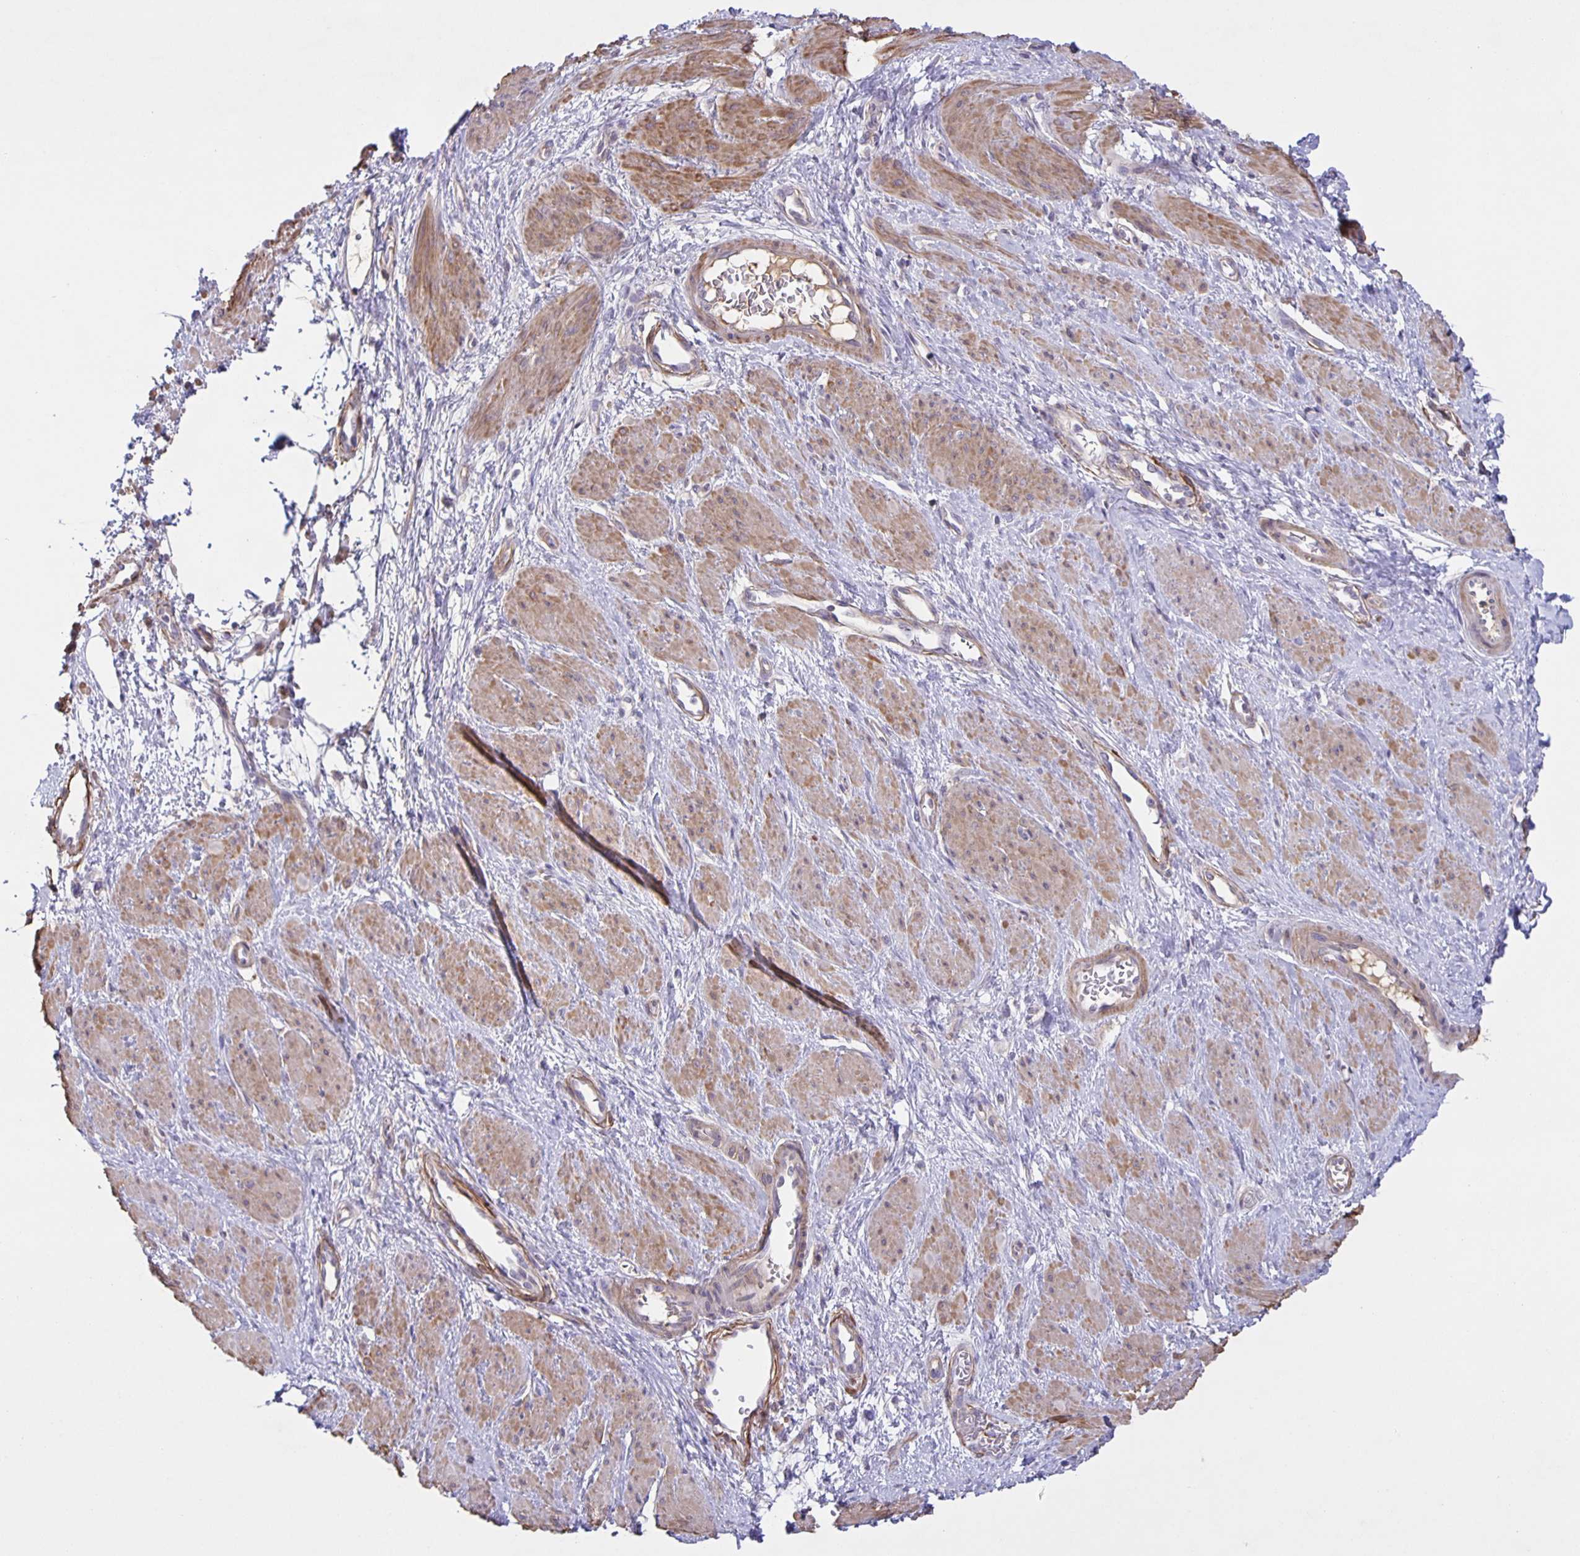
{"staining": {"intensity": "moderate", "quantity": ">75%", "location": "cytoplasmic/membranous"}, "tissue": "smooth muscle", "cell_type": "Smooth muscle cells", "image_type": "normal", "snomed": [{"axis": "morphology", "description": "Normal tissue, NOS"}, {"axis": "topography", "description": "Smooth muscle"}, {"axis": "topography", "description": "Uterus"}], "caption": "Smooth muscle stained with DAB IHC displays medium levels of moderate cytoplasmic/membranous staining in approximately >75% of smooth muscle cells. (DAB = brown stain, brightfield microscopy at high magnification).", "gene": "SRCIN1", "patient": {"sex": "female", "age": 39}}